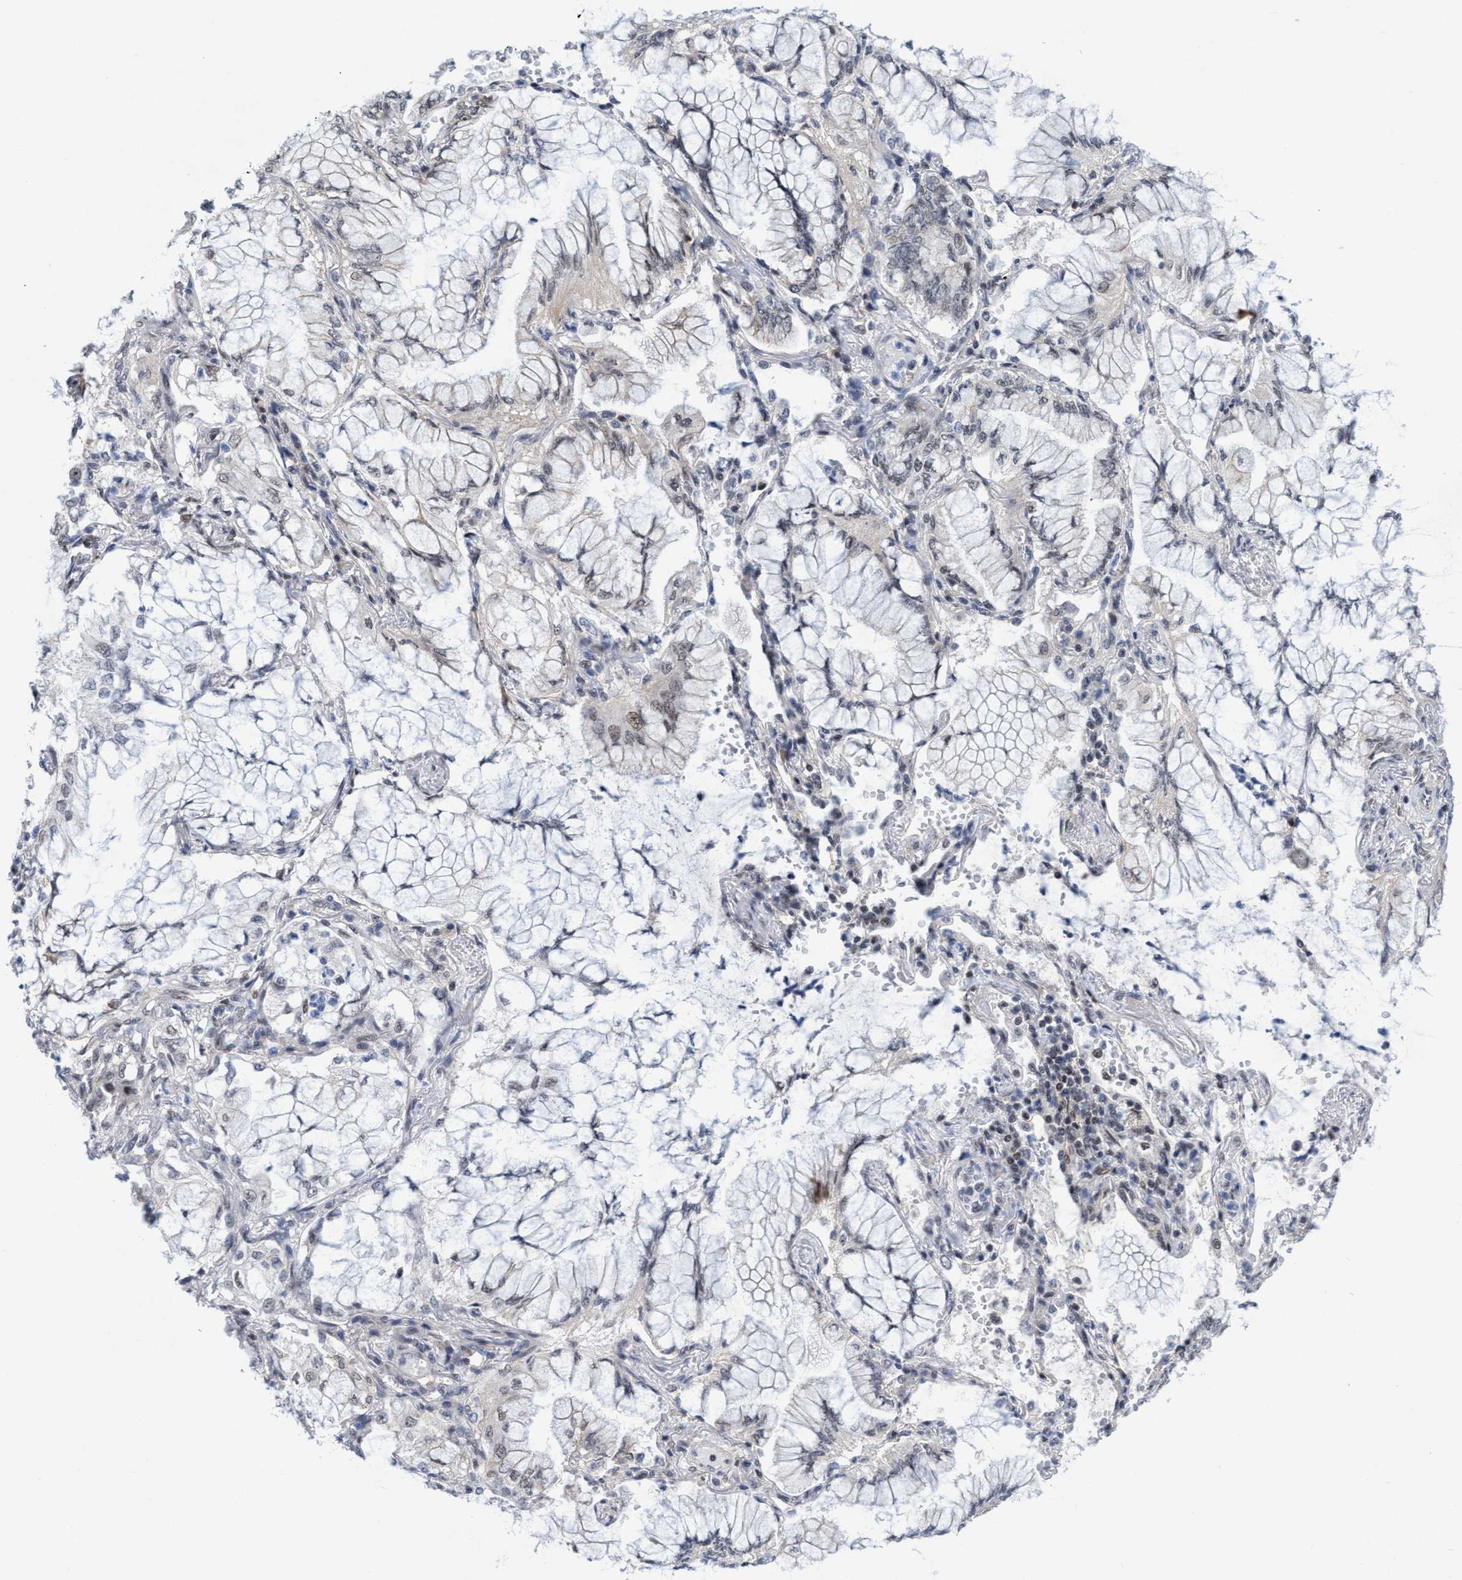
{"staining": {"intensity": "negative", "quantity": "none", "location": "none"}, "tissue": "lung cancer", "cell_type": "Tumor cells", "image_type": "cancer", "snomed": [{"axis": "morphology", "description": "Adenocarcinoma, NOS"}, {"axis": "topography", "description": "Lung"}], "caption": "The IHC photomicrograph has no significant positivity in tumor cells of lung cancer tissue.", "gene": "C9orf78", "patient": {"sex": "female", "age": 70}}